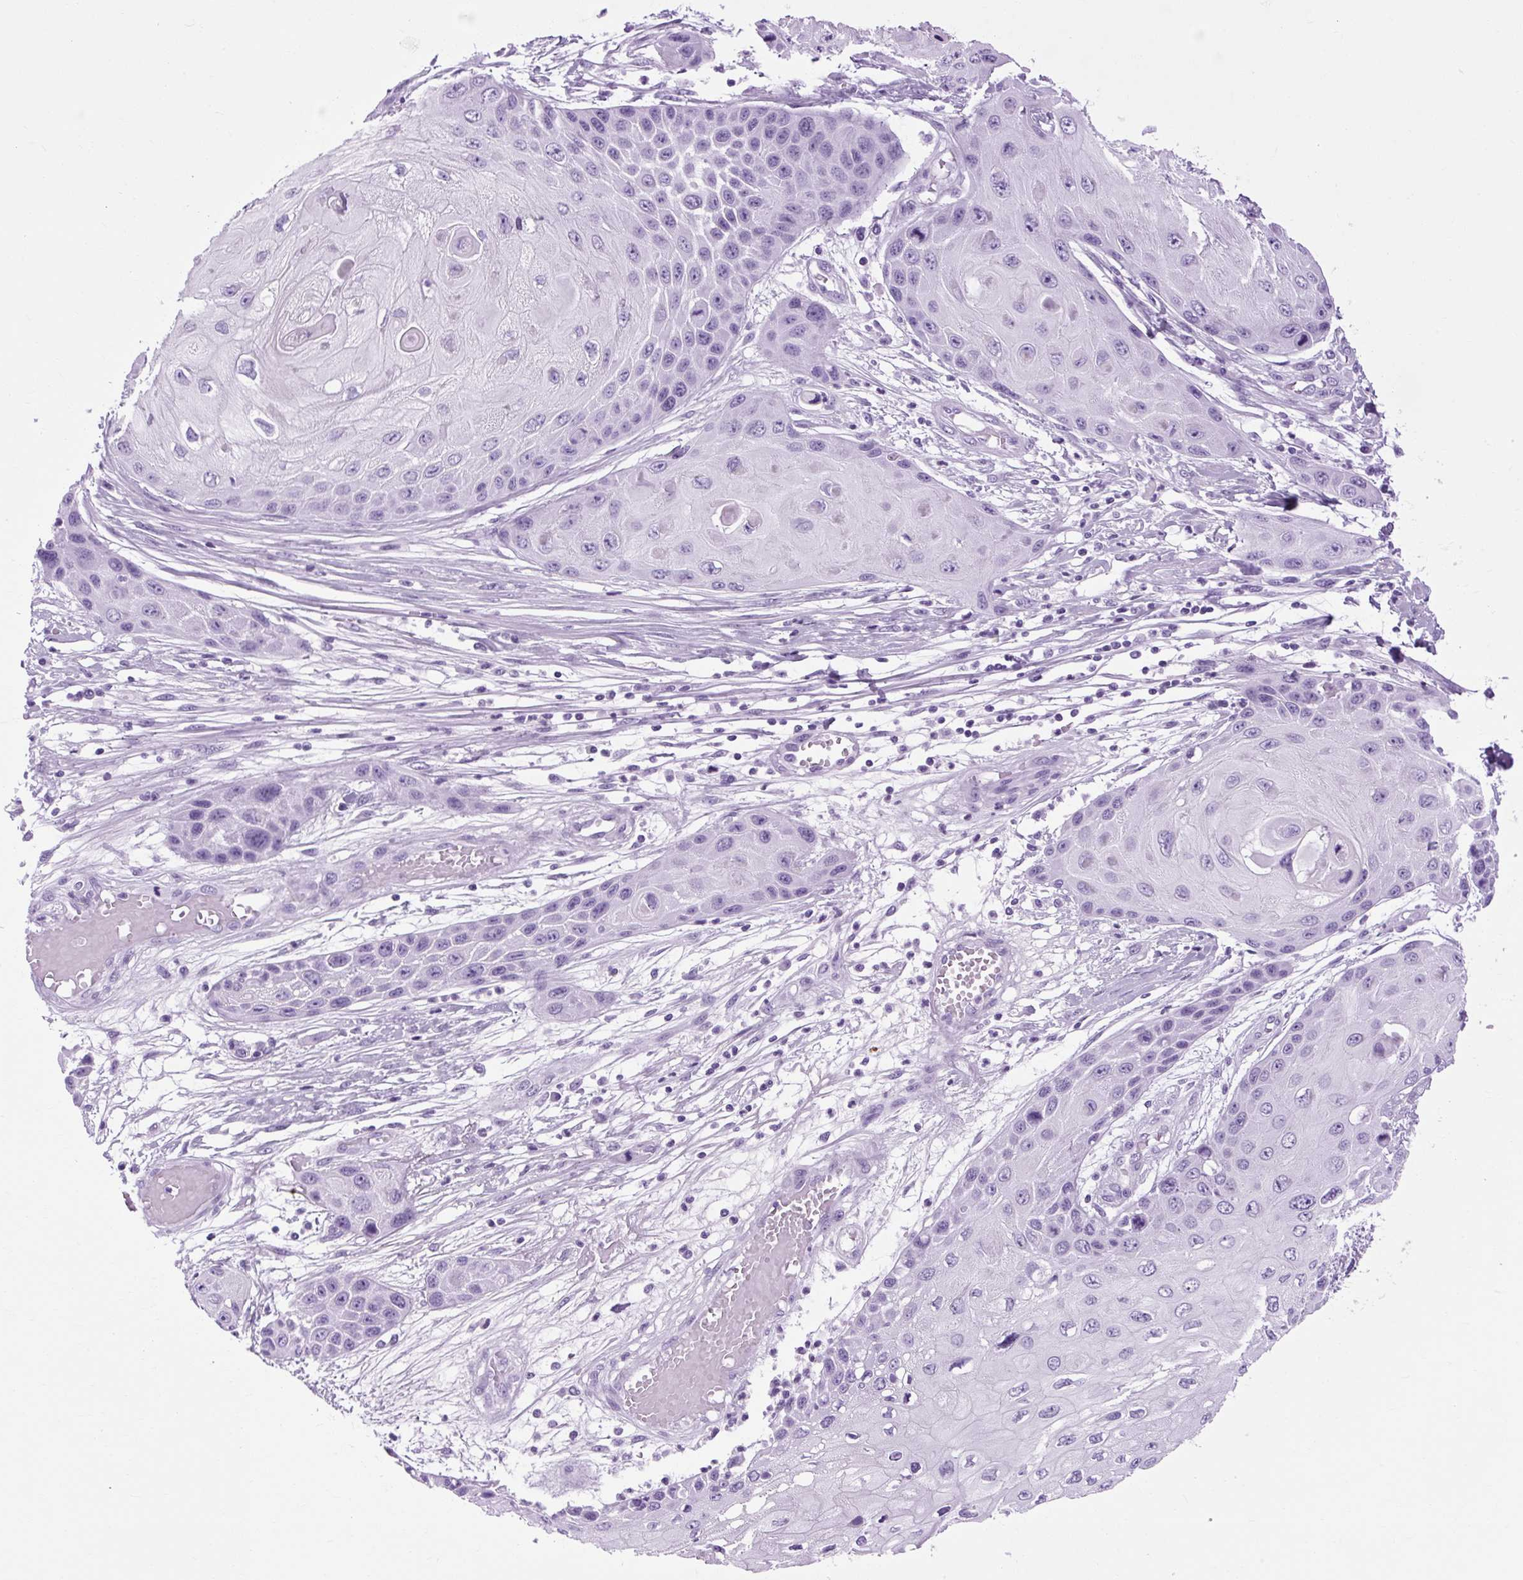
{"staining": {"intensity": "negative", "quantity": "none", "location": "none"}, "tissue": "skin cancer", "cell_type": "Tumor cells", "image_type": "cancer", "snomed": [{"axis": "morphology", "description": "Squamous cell carcinoma, NOS"}, {"axis": "topography", "description": "Skin"}, {"axis": "topography", "description": "Vulva"}], "caption": "The histopathology image shows no significant positivity in tumor cells of skin cancer.", "gene": "B3GNT4", "patient": {"sex": "female", "age": 44}}